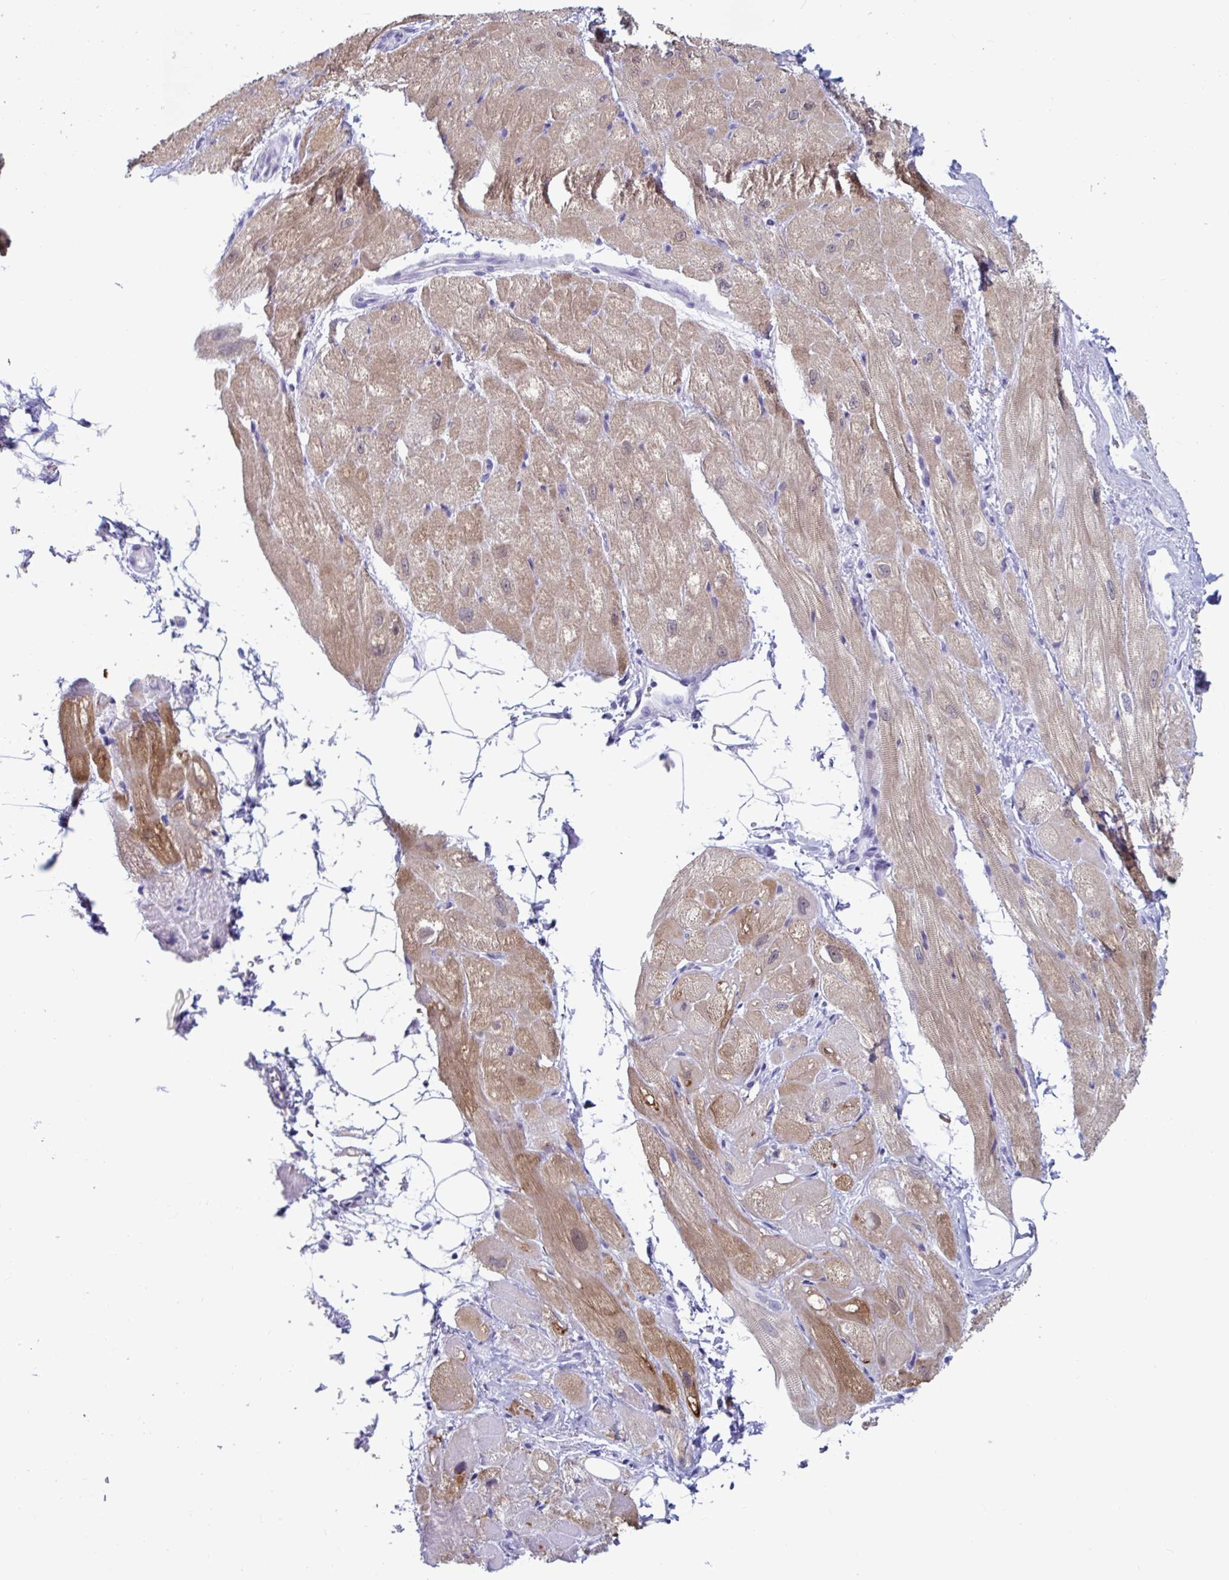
{"staining": {"intensity": "moderate", "quantity": "<25%", "location": "cytoplasmic/membranous,nuclear"}, "tissue": "heart muscle", "cell_type": "Cardiomyocytes", "image_type": "normal", "snomed": [{"axis": "morphology", "description": "Normal tissue, NOS"}, {"axis": "topography", "description": "Heart"}], "caption": "A low amount of moderate cytoplasmic/membranous,nuclear positivity is present in about <25% of cardiomyocytes in normal heart muscle. (IHC, brightfield microscopy, high magnification).", "gene": "GKN2", "patient": {"sex": "male", "age": 62}}